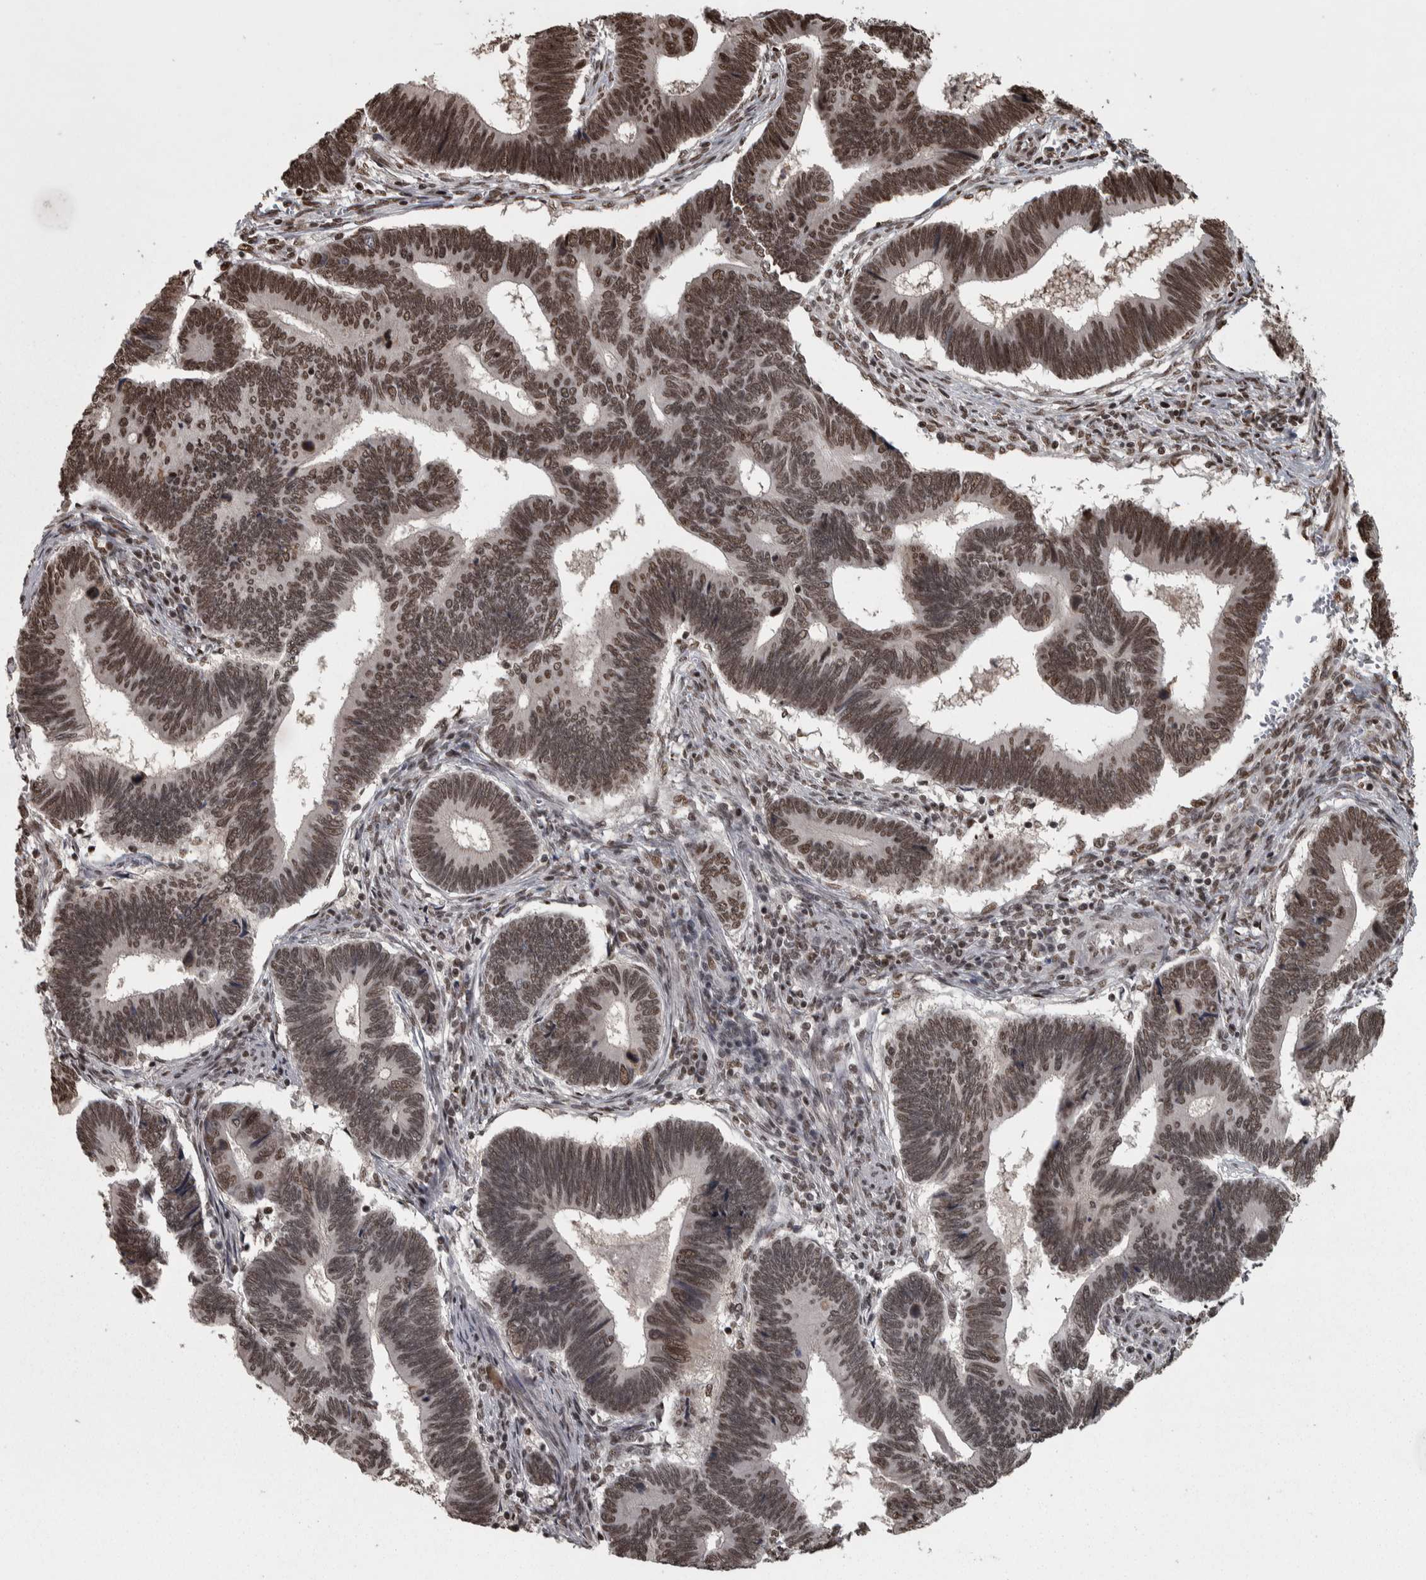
{"staining": {"intensity": "moderate", "quantity": ">75%", "location": "nuclear"}, "tissue": "pancreatic cancer", "cell_type": "Tumor cells", "image_type": "cancer", "snomed": [{"axis": "morphology", "description": "Adenocarcinoma, NOS"}, {"axis": "topography", "description": "Pancreas"}], "caption": "A brown stain highlights moderate nuclear expression of a protein in human pancreatic cancer tumor cells.", "gene": "ZFHX4", "patient": {"sex": "female", "age": 70}}